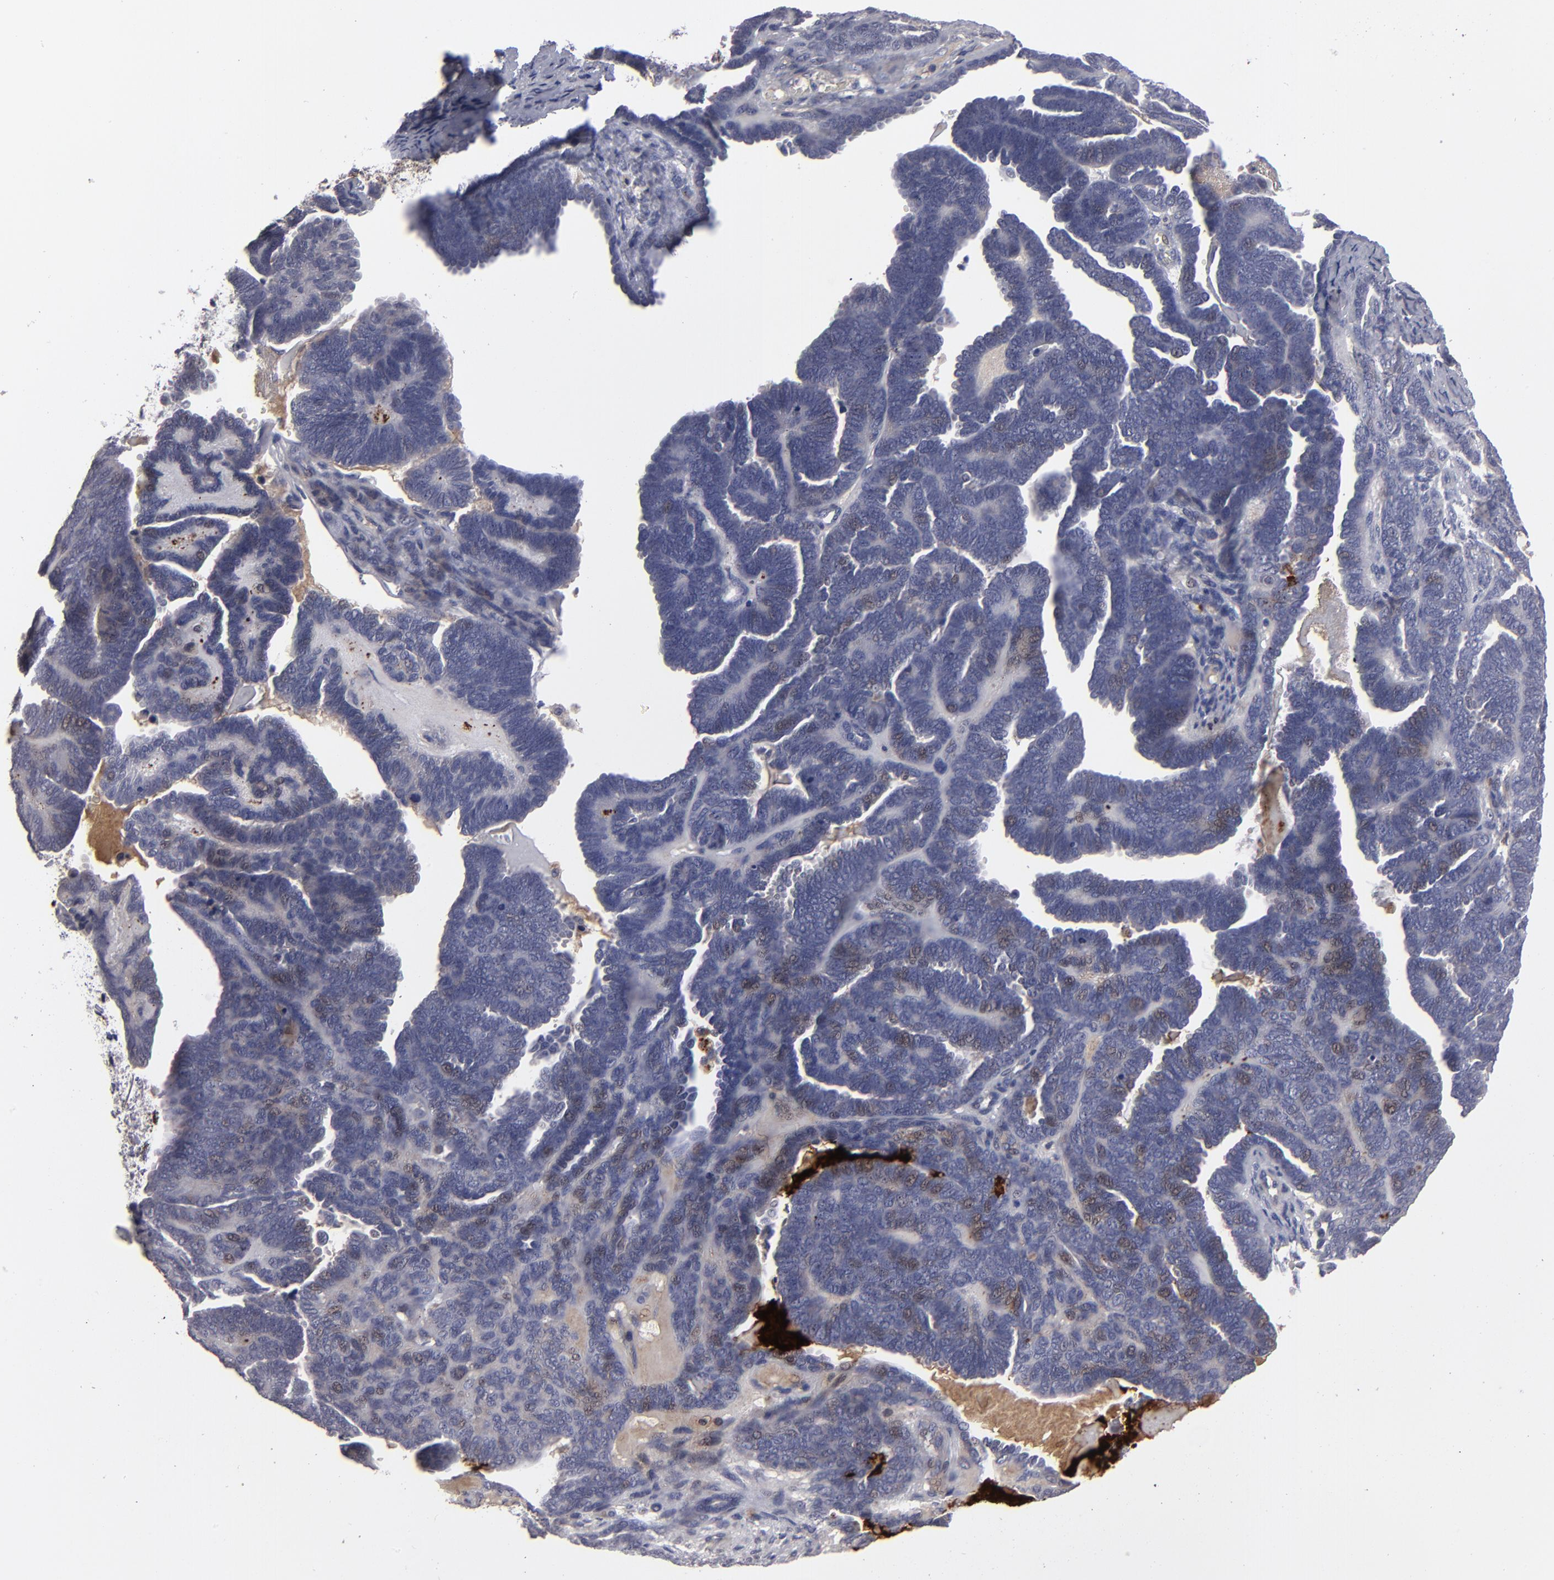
{"staining": {"intensity": "weak", "quantity": "<25%", "location": "nuclear"}, "tissue": "endometrial cancer", "cell_type": "Tumor cells", "image_type": "cancer", "snomed": [{"axis": "morphology", "description": "Neoplasm, malignant, NOS"}, {"axis": "topography", "description": "Endometrium"}], "caption": "This is an IHC micrograph of human endometrial cancer. There is no positivity in tumor cells.", "gene": "GPM6B", "patient": {"sex": "female", "age": 74}}